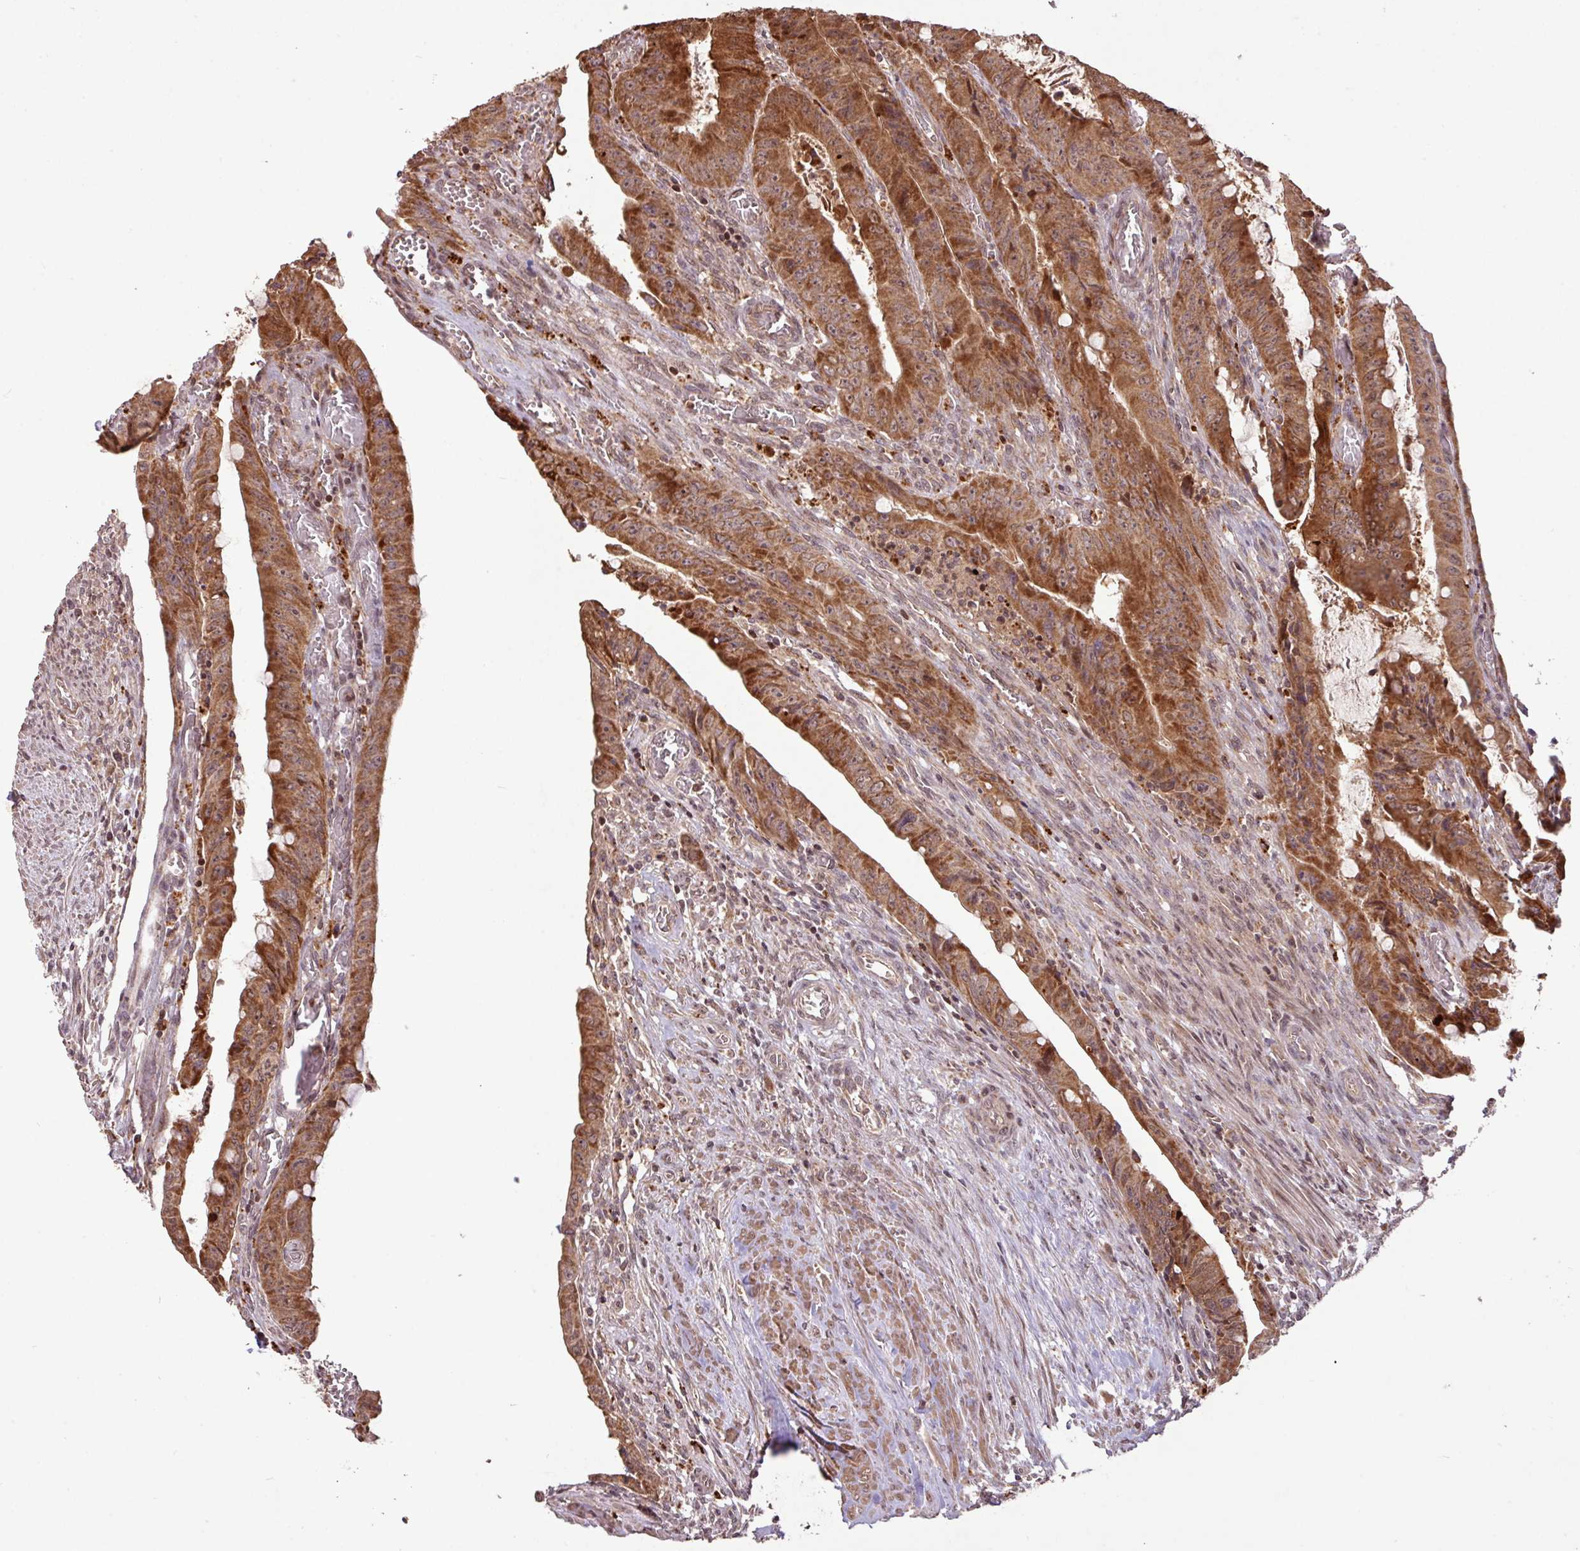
{"staining": {"intensity": "strong", "quantity": ">75%", "location": "cytoplasmic/membranous,nuclear"}, "tissue": "colorectal cancer", "cell_type": "Tumor cells", "image_type": "cancer", "snomed": [{"axis": "morphology", "description": "Adenocarcinoma, NOS"}, {"axis": "topography", "description": "Rectum"}], "caption": "A brown stain highlights strong cytoplasmic/membranous and nuclear expression of a protein in human colorectal adenocarcinoma tumor cells. (DAB = brown stain, brightfield microscopy at high magnification).", "gene": "YPEL3", "patient": {"sex": "male", "age": 78}}